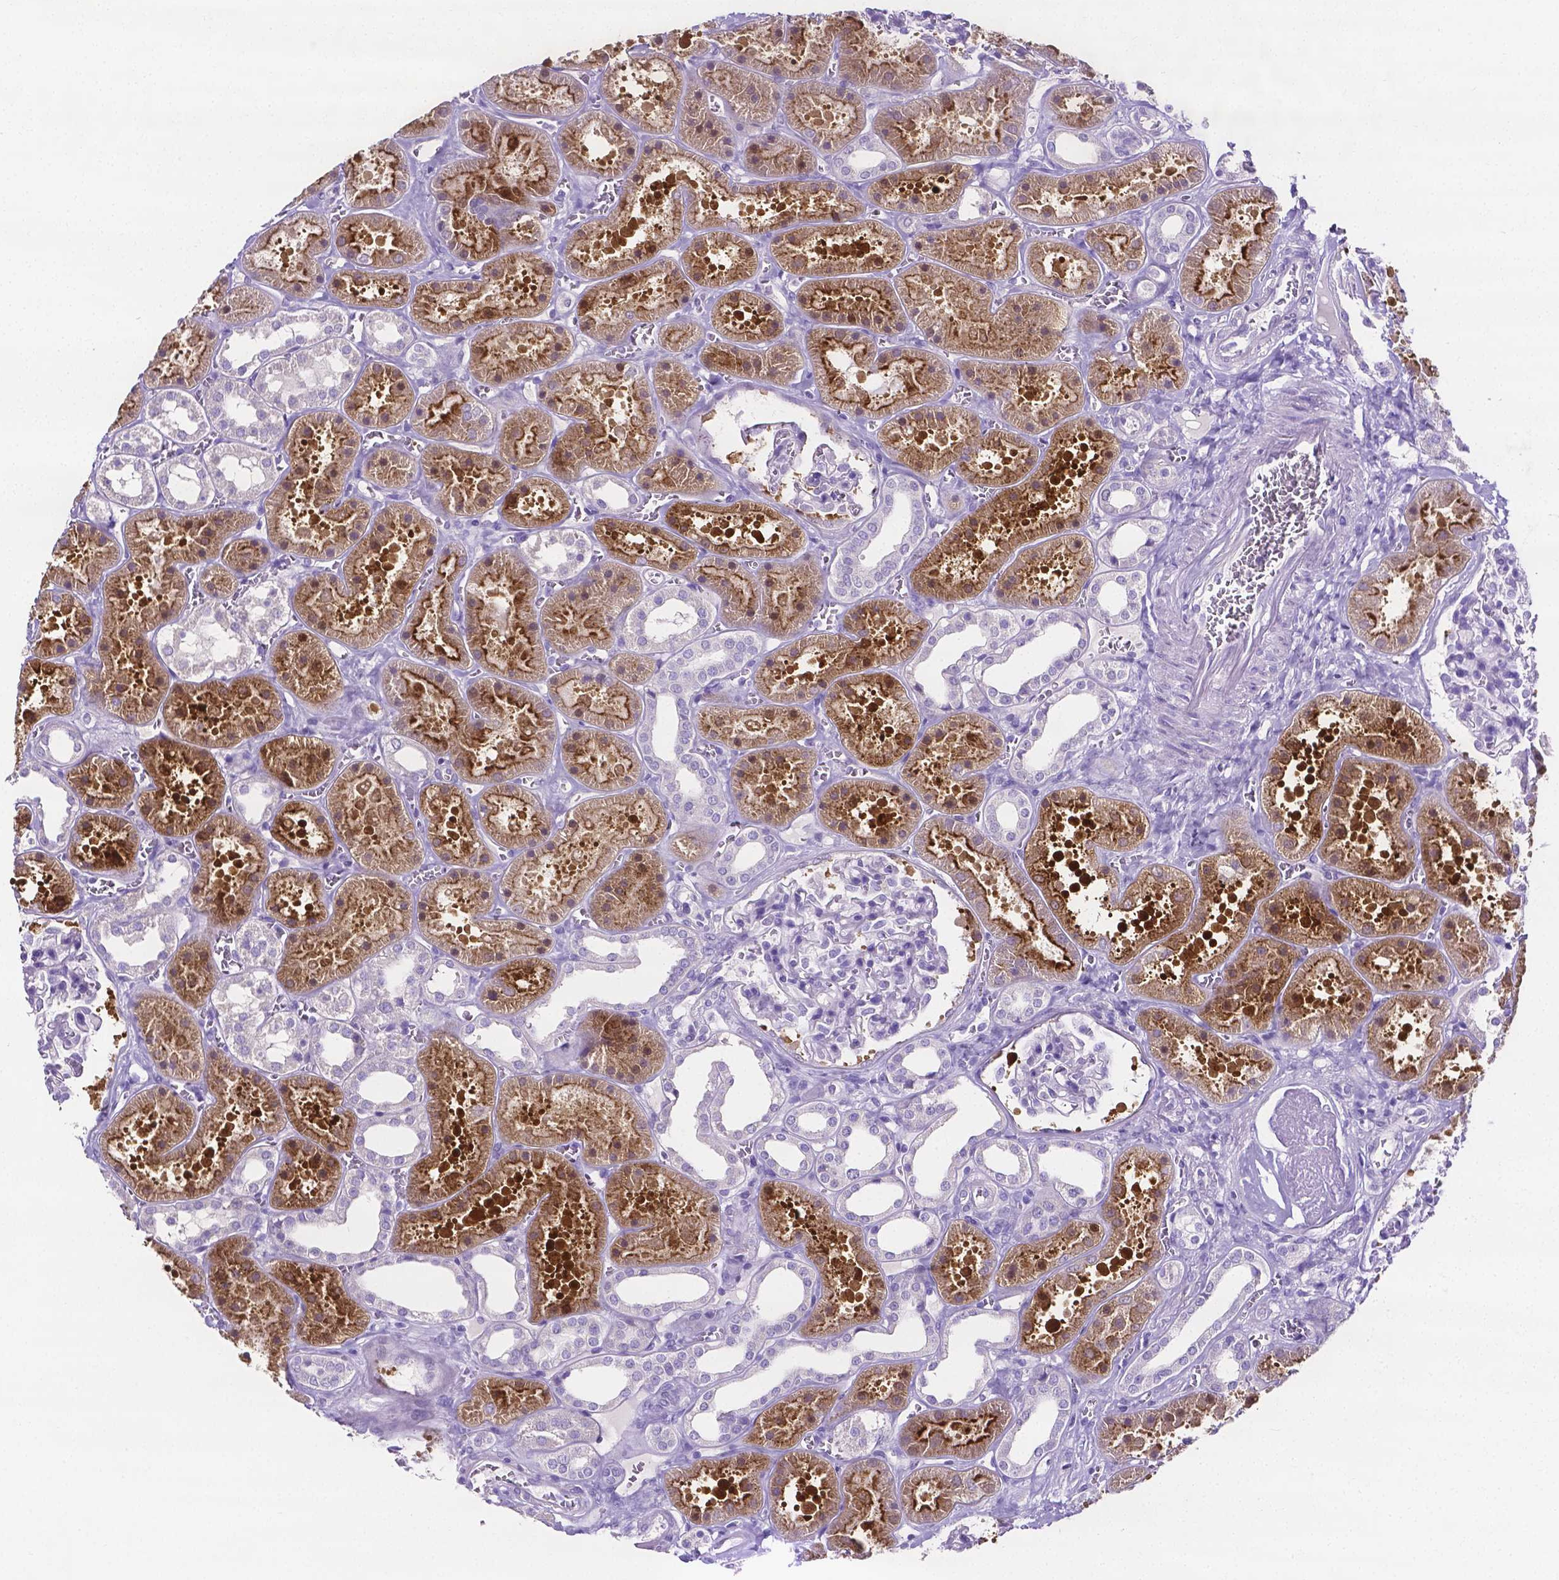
{"staining": {"intensity": "negative", "quantity": "none", "location": "none"}, "tissue": "kidney", "cell_type": "Cells in glomeruli", "image_type": "normal", "snomed": [{"axis": "morphology", "description": "Normal tissue, NOS"}, {"axis": "topography", "description": "Kidney"}], "caption": "A high-resolution histopathology image shows IHC staining of unremarkable kidney, which shows no significant expression in cells in glomeruli. (DAB immunohistochemistry, high magnification).", "gene": "SLC22A2", "patient": {"sex": "female", "age": 41}}